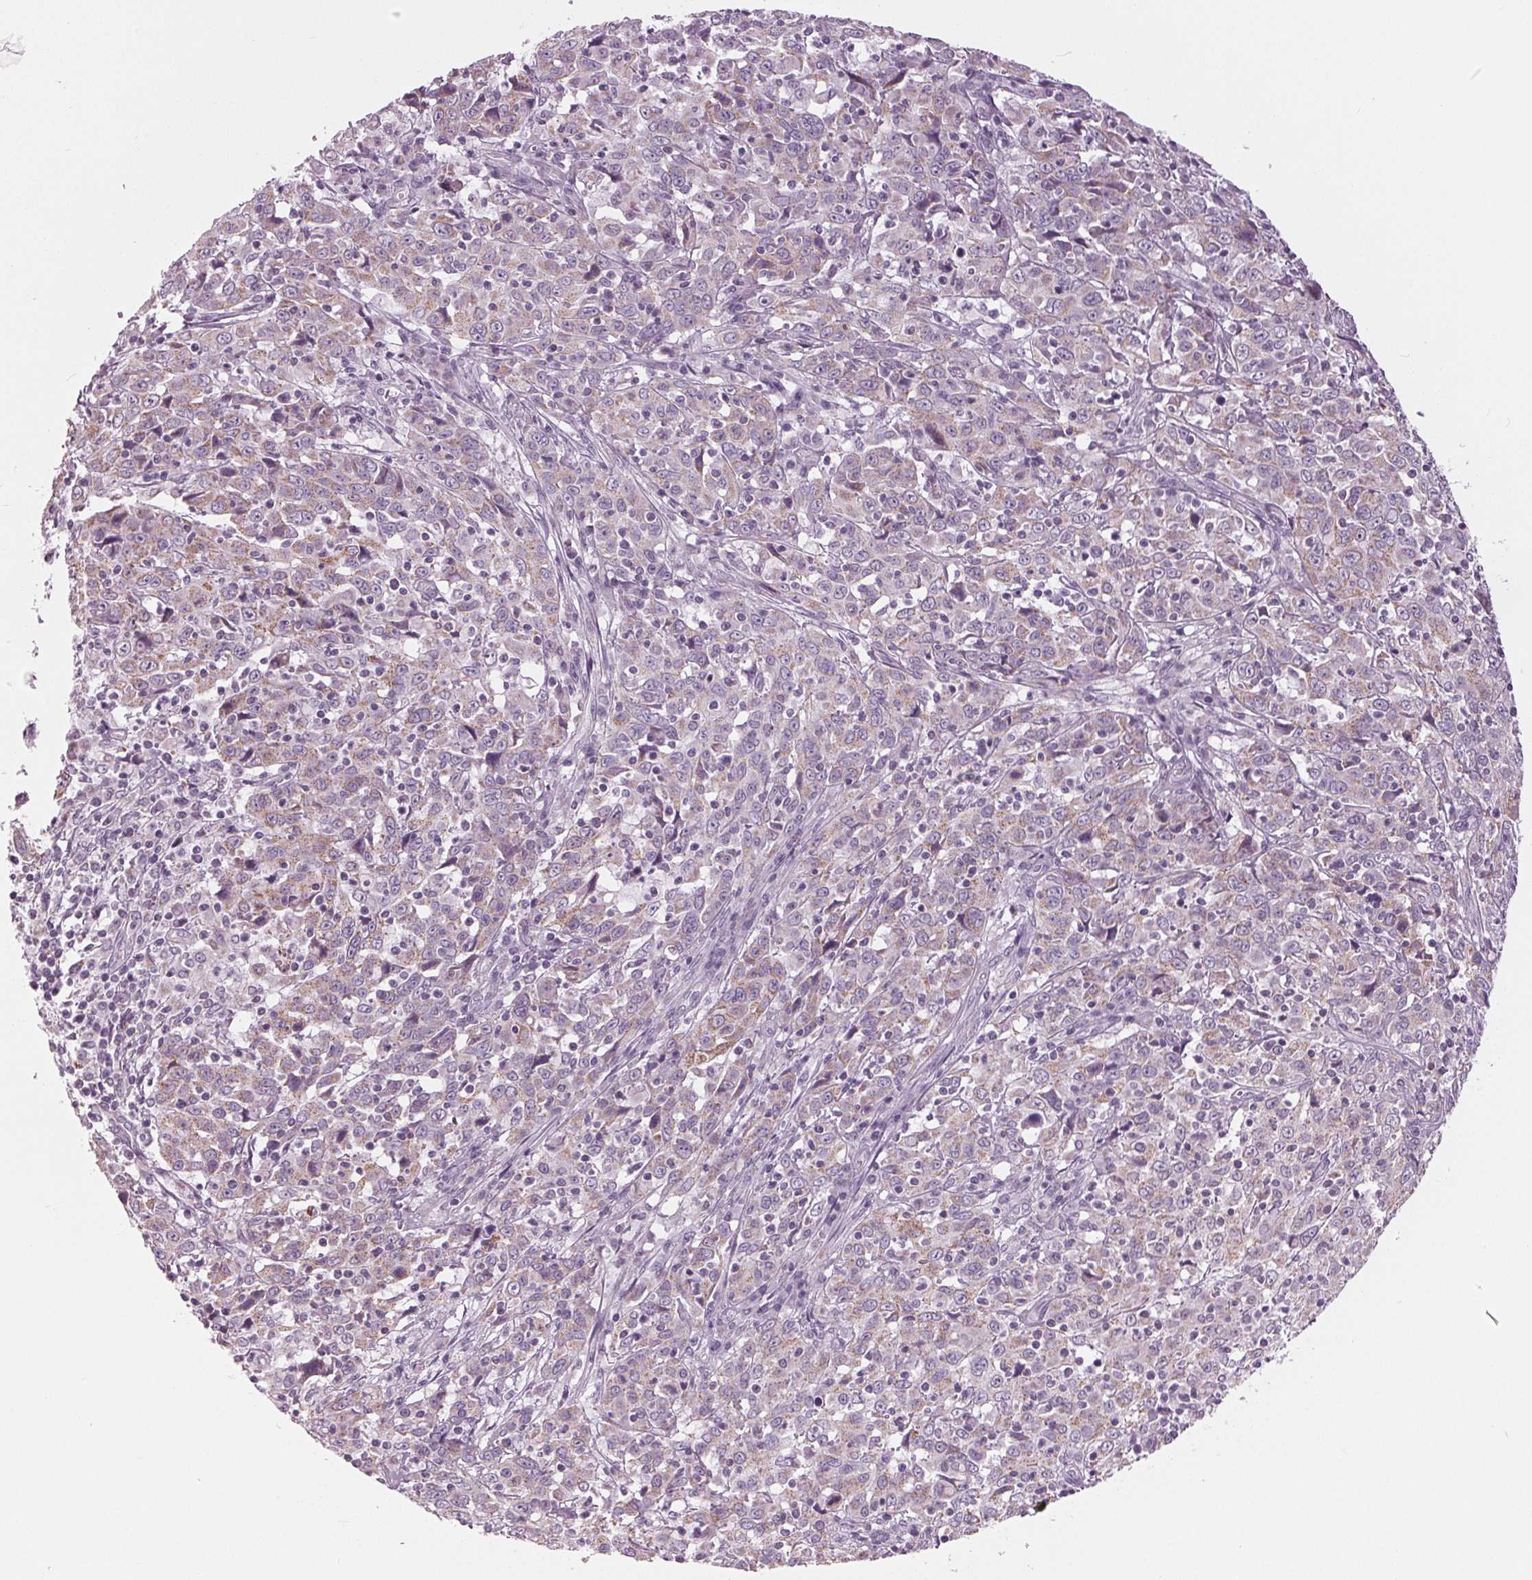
{"staining": {"intensity": "weak", "quantity": "25%-75%", "location": "cytoplasmic/membranous"}, "tissue": "cervical cancer", "cell_type": "Tumor cells", "image_type": "cancer", "snomed": [{"axis": "morphology", "description": "Squamous cell carcinoma, NOS"}, {"axis": "topography", "description": "Cervix"}], "caption": "About 25%-75% of tumor cells in human squamous cell carcinoma (cervical) exhibit weak cytoplasmic/membranous protein positivity as visualized by brown immunohistochemical staining.", "gene": "SAMD4A", "patient": {"sex": "female", "age": 46}}